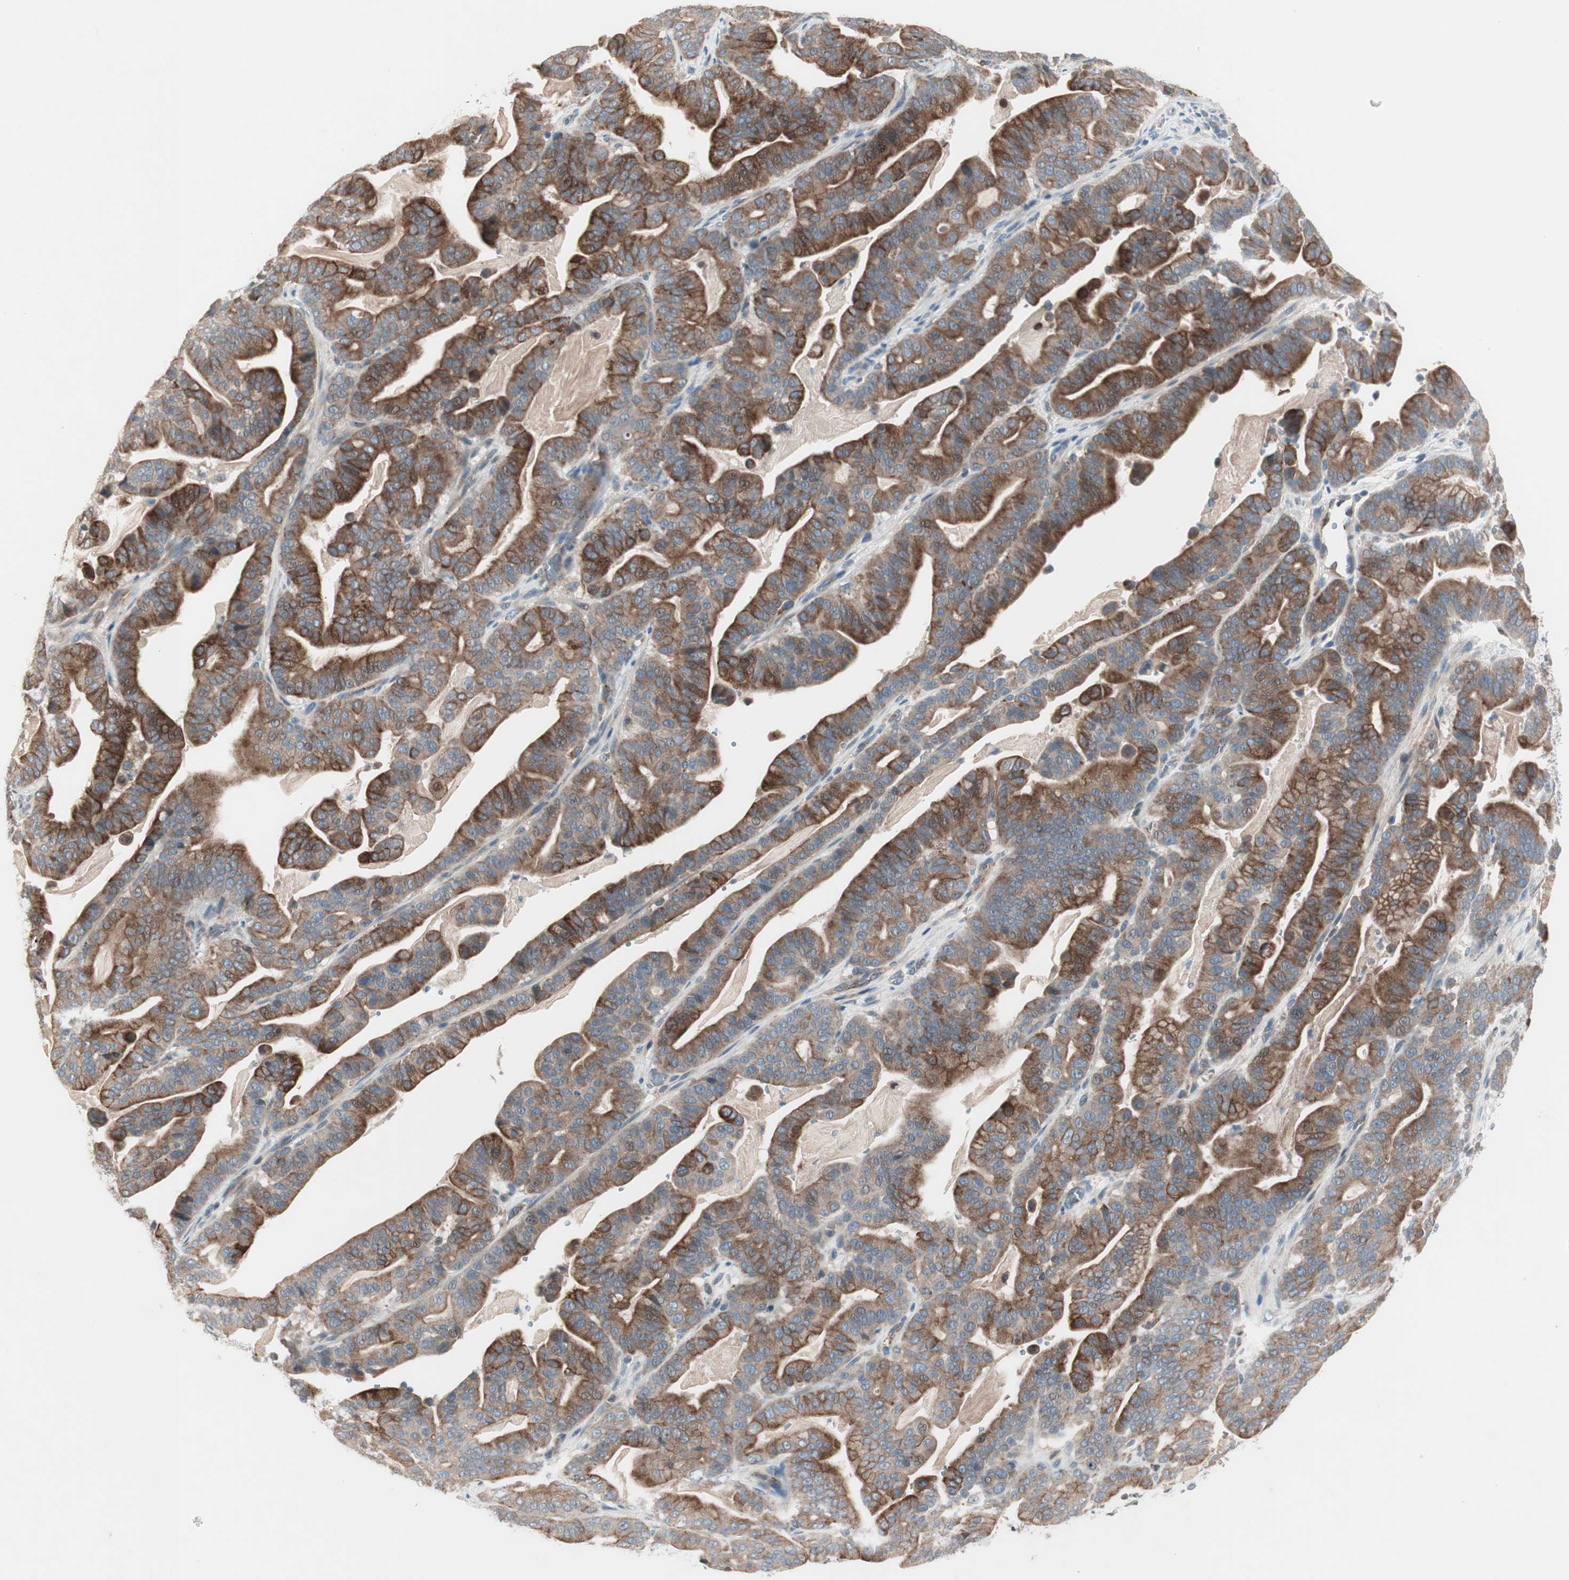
{"staining": {"intensity": "strong", "quantity": ">75%", "location": "cytoplasmic/membranous"}, "tissue": "pancreatic cancer", "cell_type": "Tumor cells", "image_type": "cancer", "snomed": [{"axis": "morphology", "description": "Adenocarcinoma, NOS"}, {"axis": "topography", "description": "Pancreas"}], "caption": "Immunohistochemistry (IHC) image of neoplastic tissue: human pancreatic adenocarcinoma stained using IHC demonstrates high levels of strong protein expression localized specifically in the cytoplasmic/membranous of tumor cells, appearing as a cytoplasmic/membranous brown color.", "gene": "FGFR4", "patient": {"sex": "male", "age": 63}}